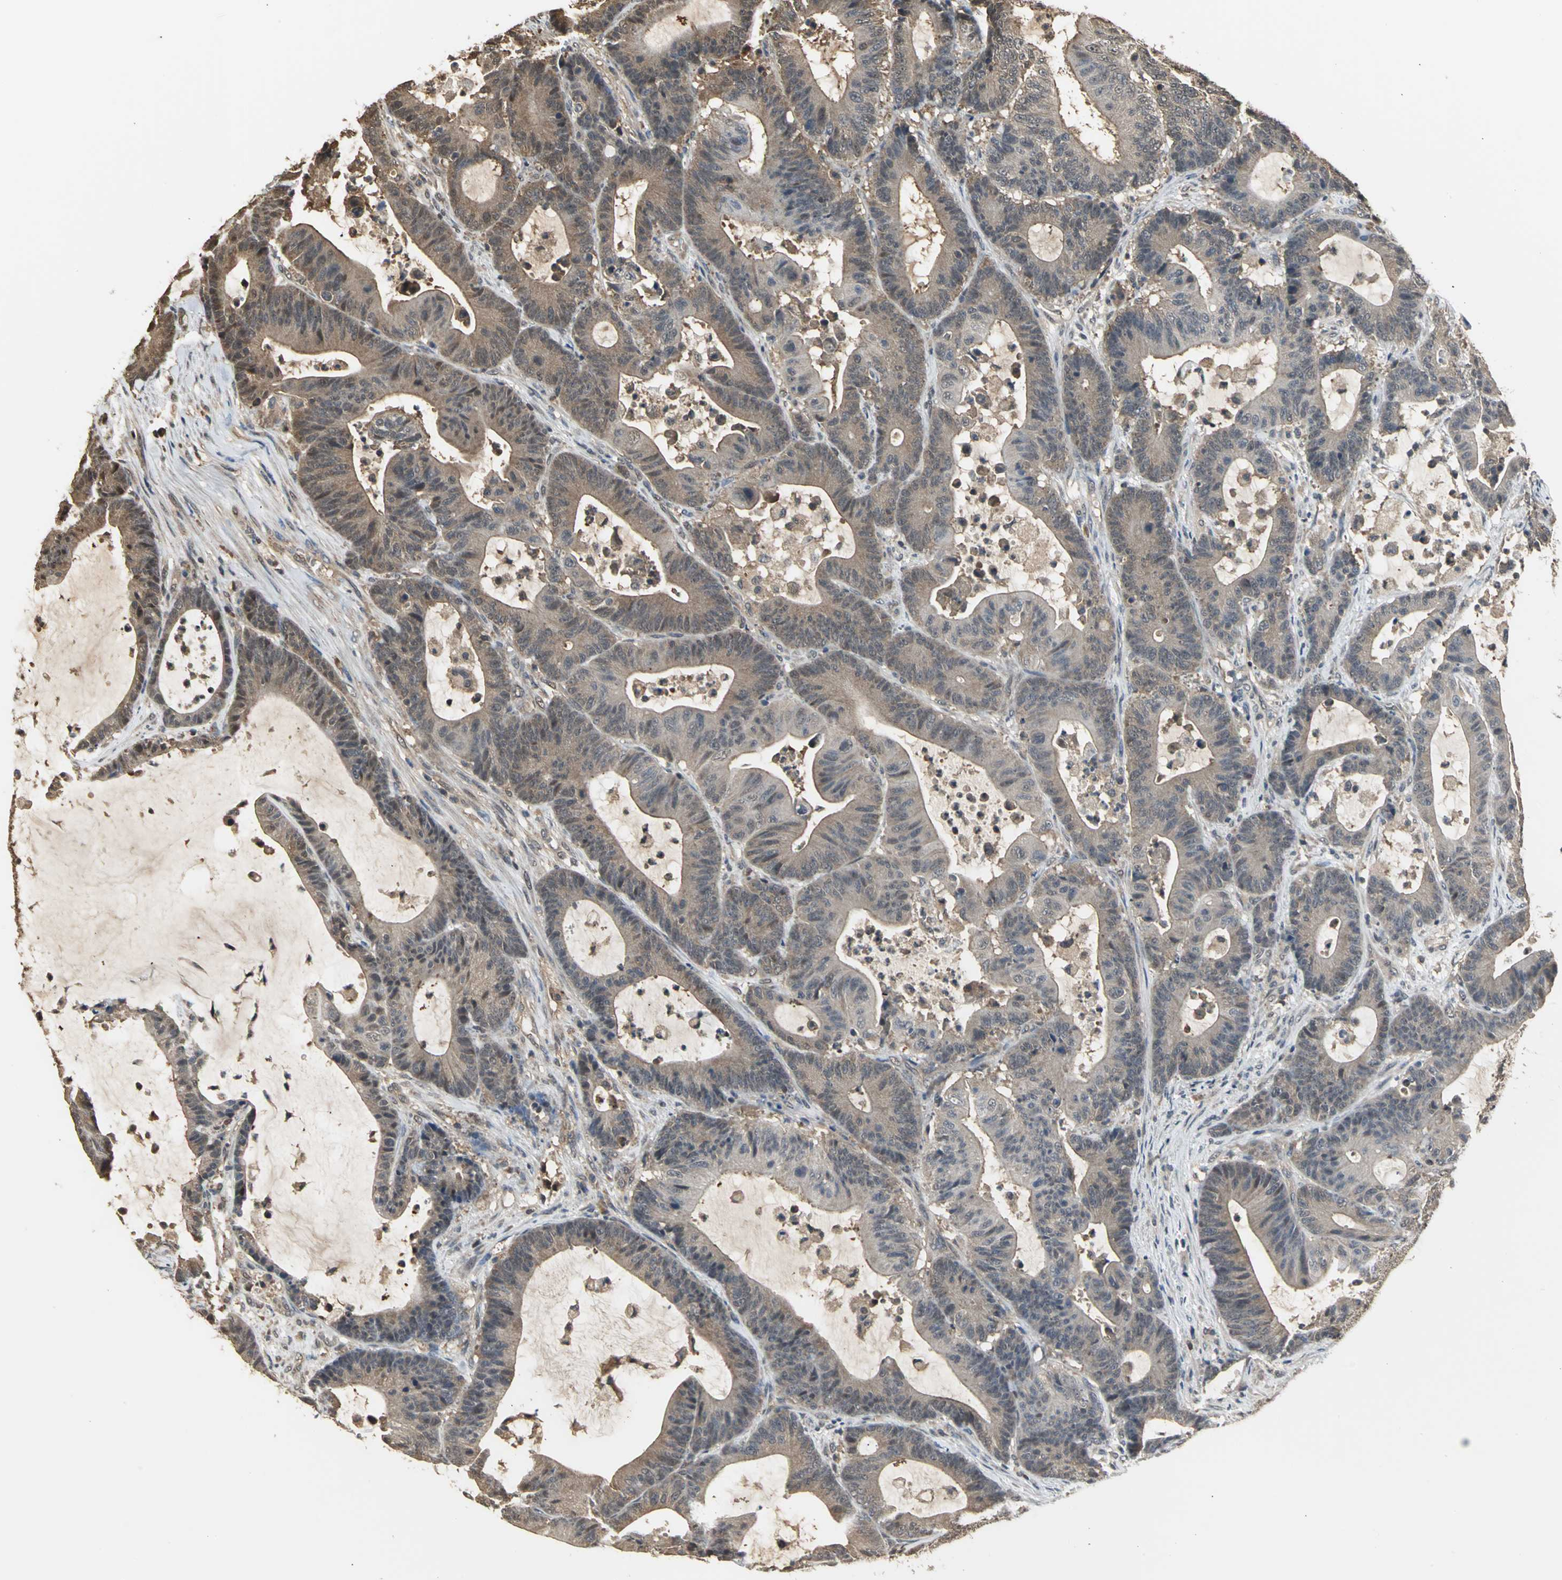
{"staining": {"intensity": "moderate", "quantity": ">75%", "location": "cytoplasmic/membranous,nuclear"}, "tissue": "colorectal cancer", "cell_type": "Tumor cells", "image_type": "cancer", "snomed": [{"axis": "morphology", "description": "Adenocarcinoma, NOS"}, {"axis": "topography", "description": "Colon"}], "caption": "A photomicrograph of human colorectal cancer stained for a protein demonstrates moderate cytoplasmic/membranous and nuclear brown staining in tumor cells.", "gene": "PARK7", "patient": {"sex": "female", "age": 84}}